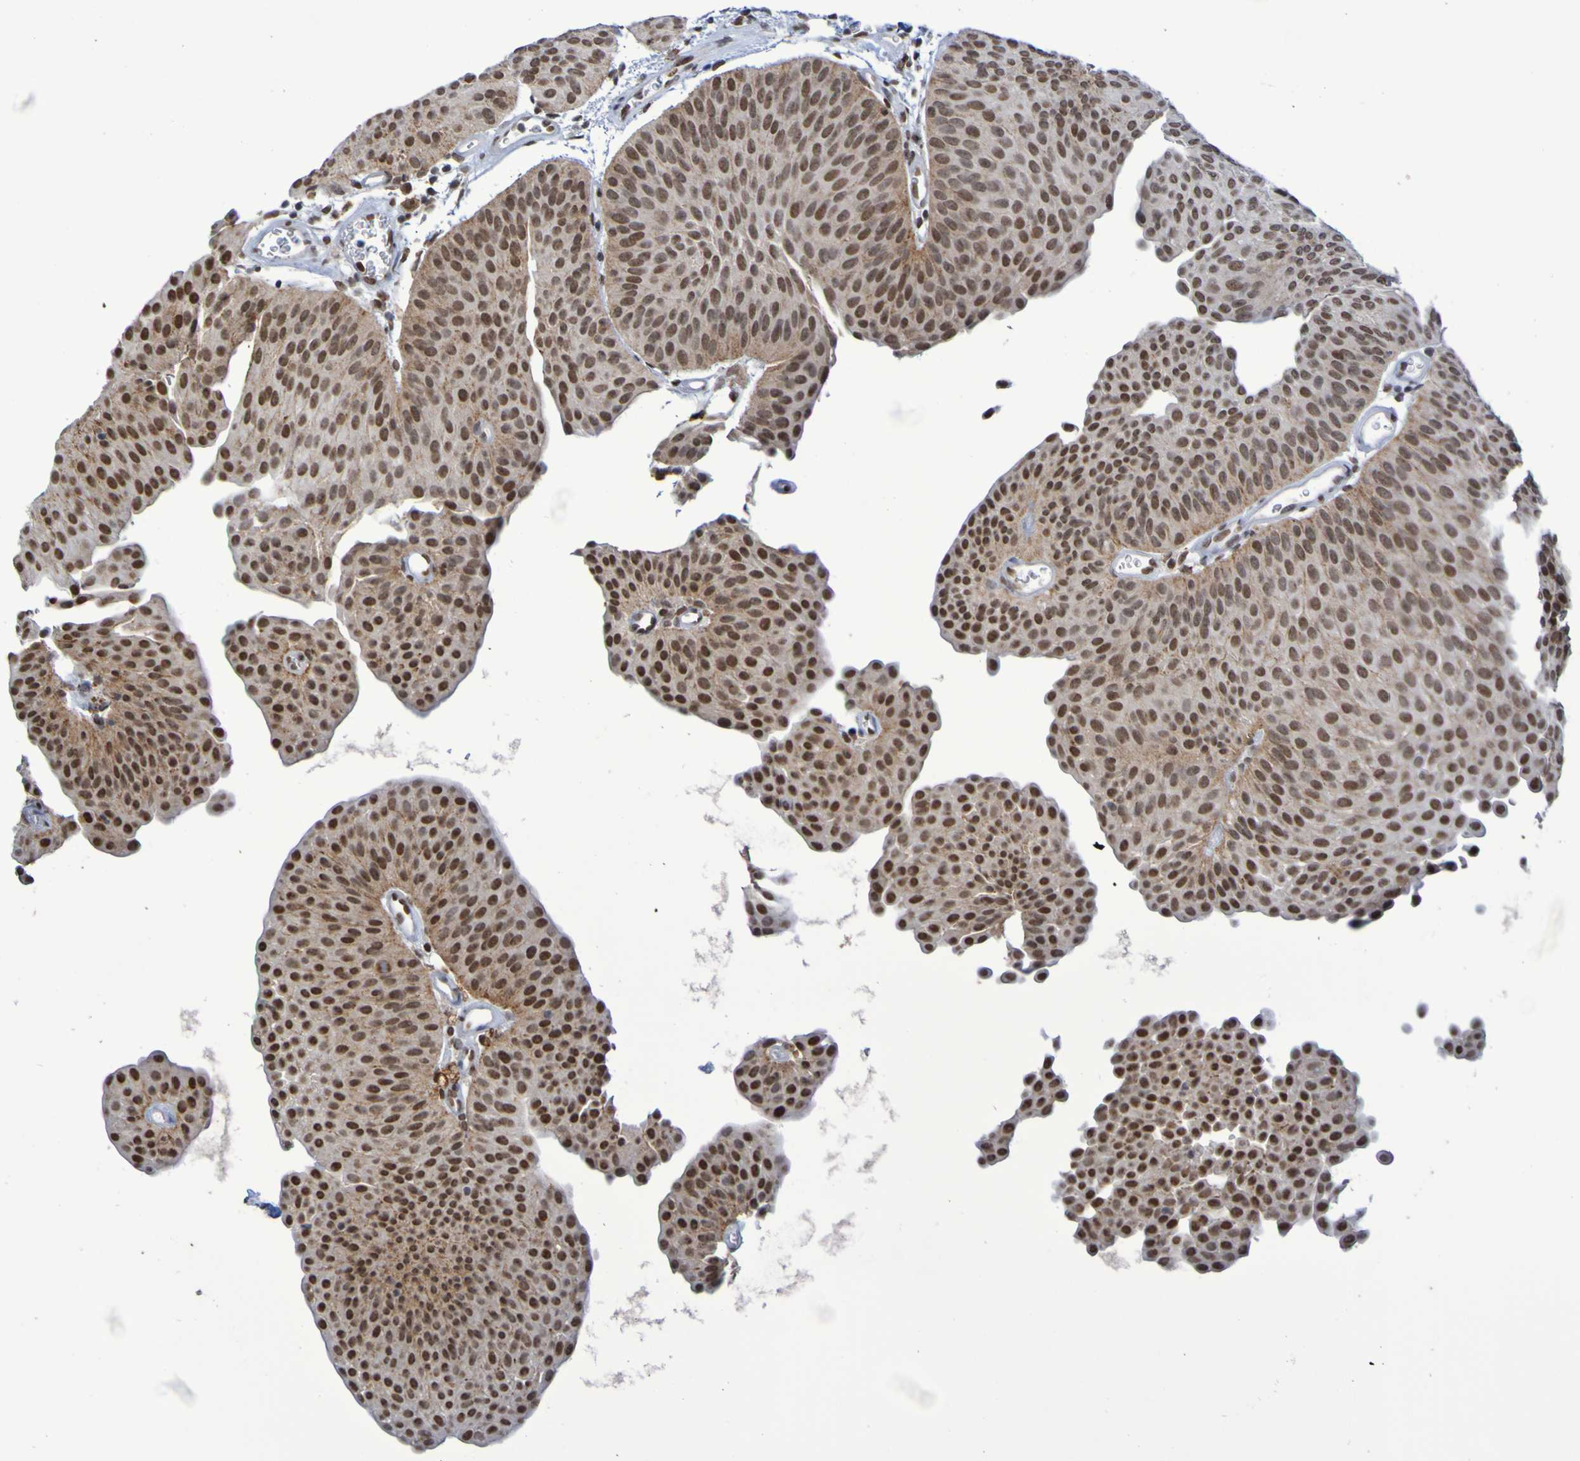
{"staining": {"intensity": "strong", "quantity": ">75%", "location": "nuclear"}, "tissue": "urothelial cancer", "cell_type": "Tumor cells", "image_type": "cancer", "snomed": [{"axis": "morphology", "description": "Urothelial carcinoma, Low grade"}, {"axis": "topography", "description": "Urinary bladder"}], "caption": "A brown stain labels strong nuclear positivity of a protein in low-grade urothelial carcinoma tumor cells.", "gene": "MRTFB", "patient": {"sex": "female", "age": 60}}